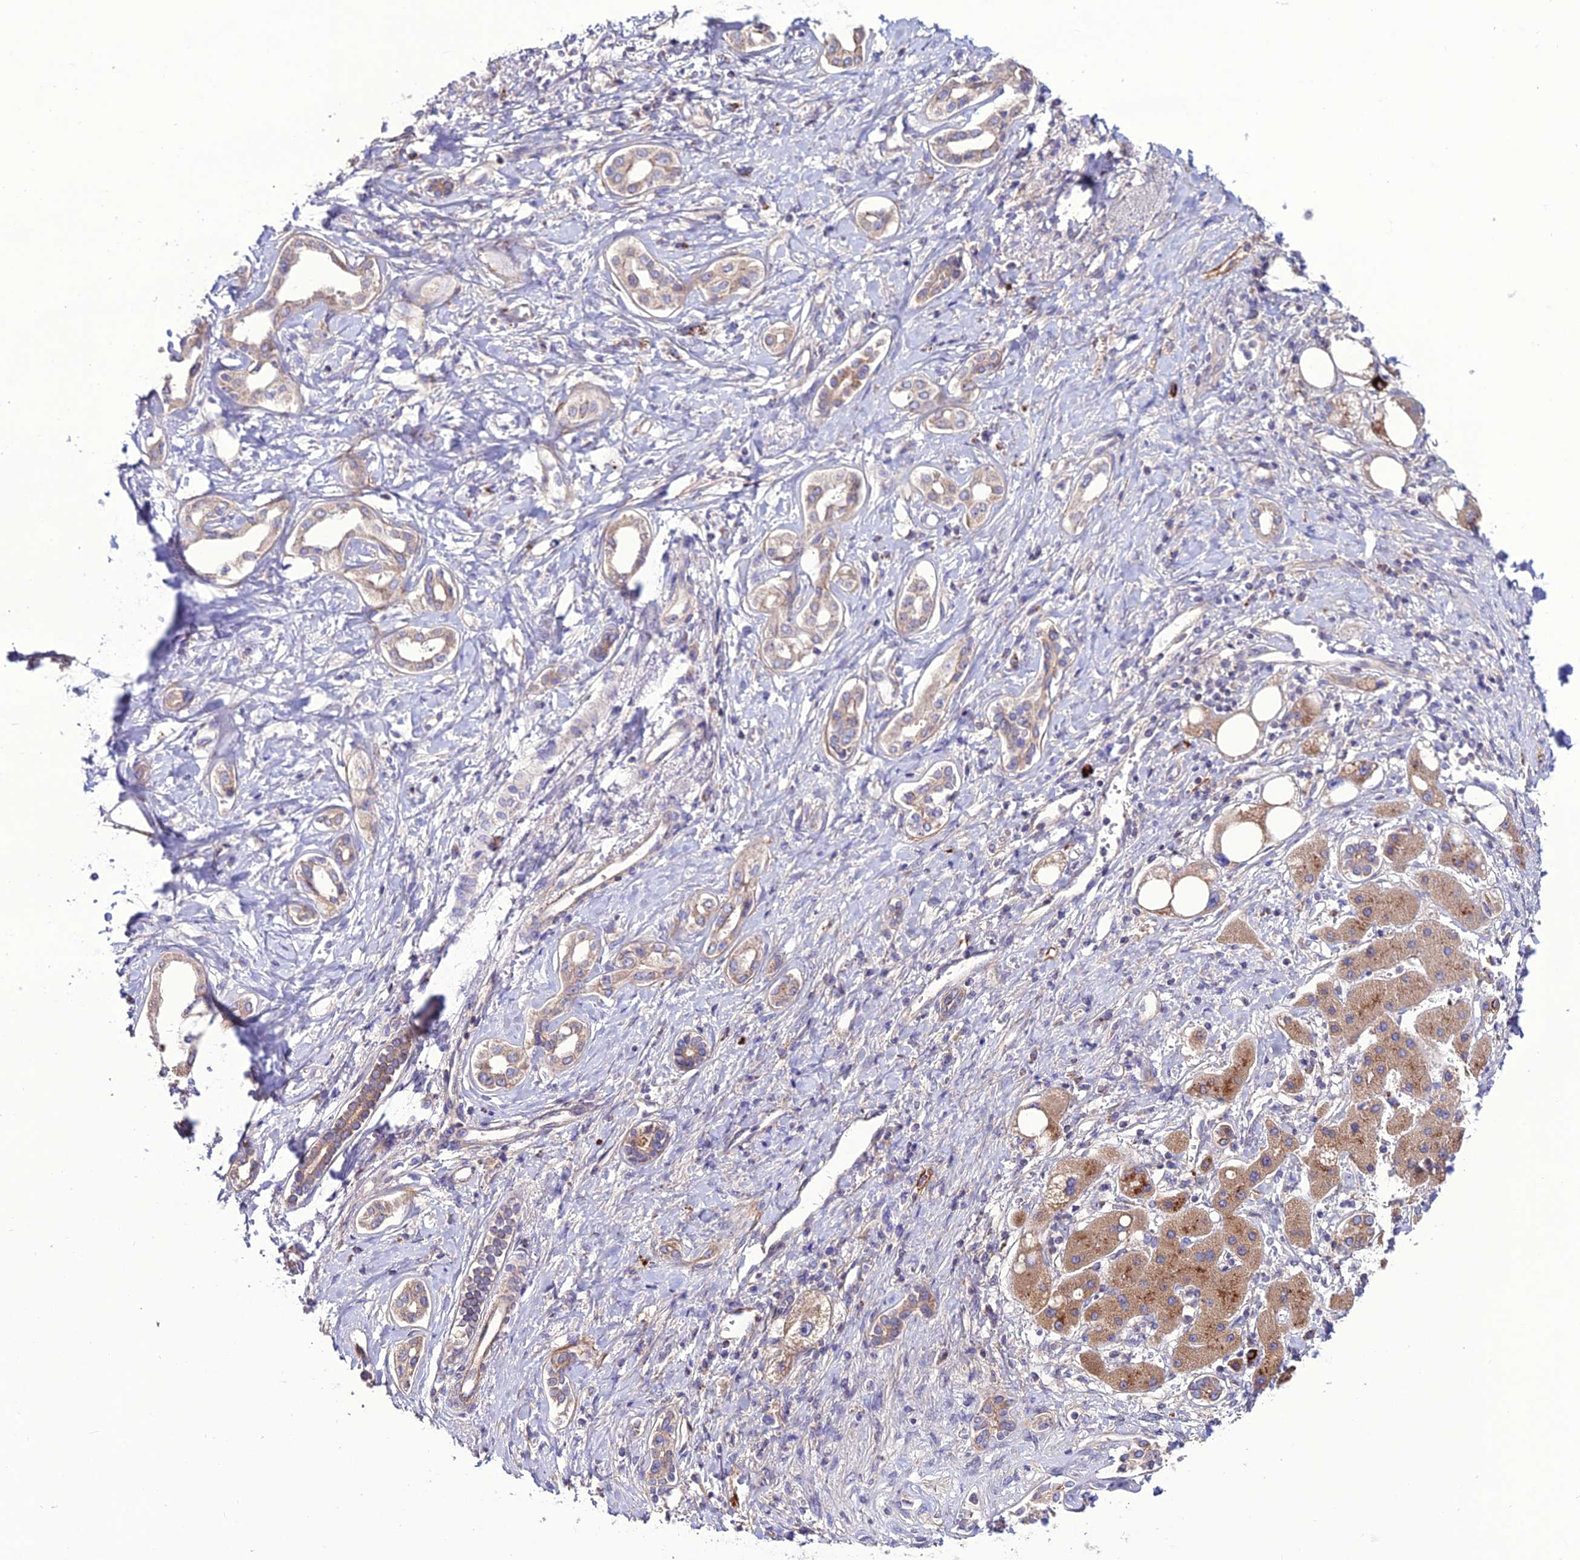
{"staining": {"intensity": "weak", "quantity": ">75%", "location": "cytoplasmic/membranous"}, "tissue": "liver cancer", "cell_type": "Tumor cells", "image_type": "cancer", "snomed": [{"axis": "morphology", "description": "Cholangiocarcinoma"}, {"axis": "topography", "description": "Liver"}], "caption": "Protein analysis of liver cancer tissue shows weak cytoplasmic/membranous expression in about >75% of tumor cells.", "gene": "PPIL3", "patient": {"sex": "female", "age": 77}}